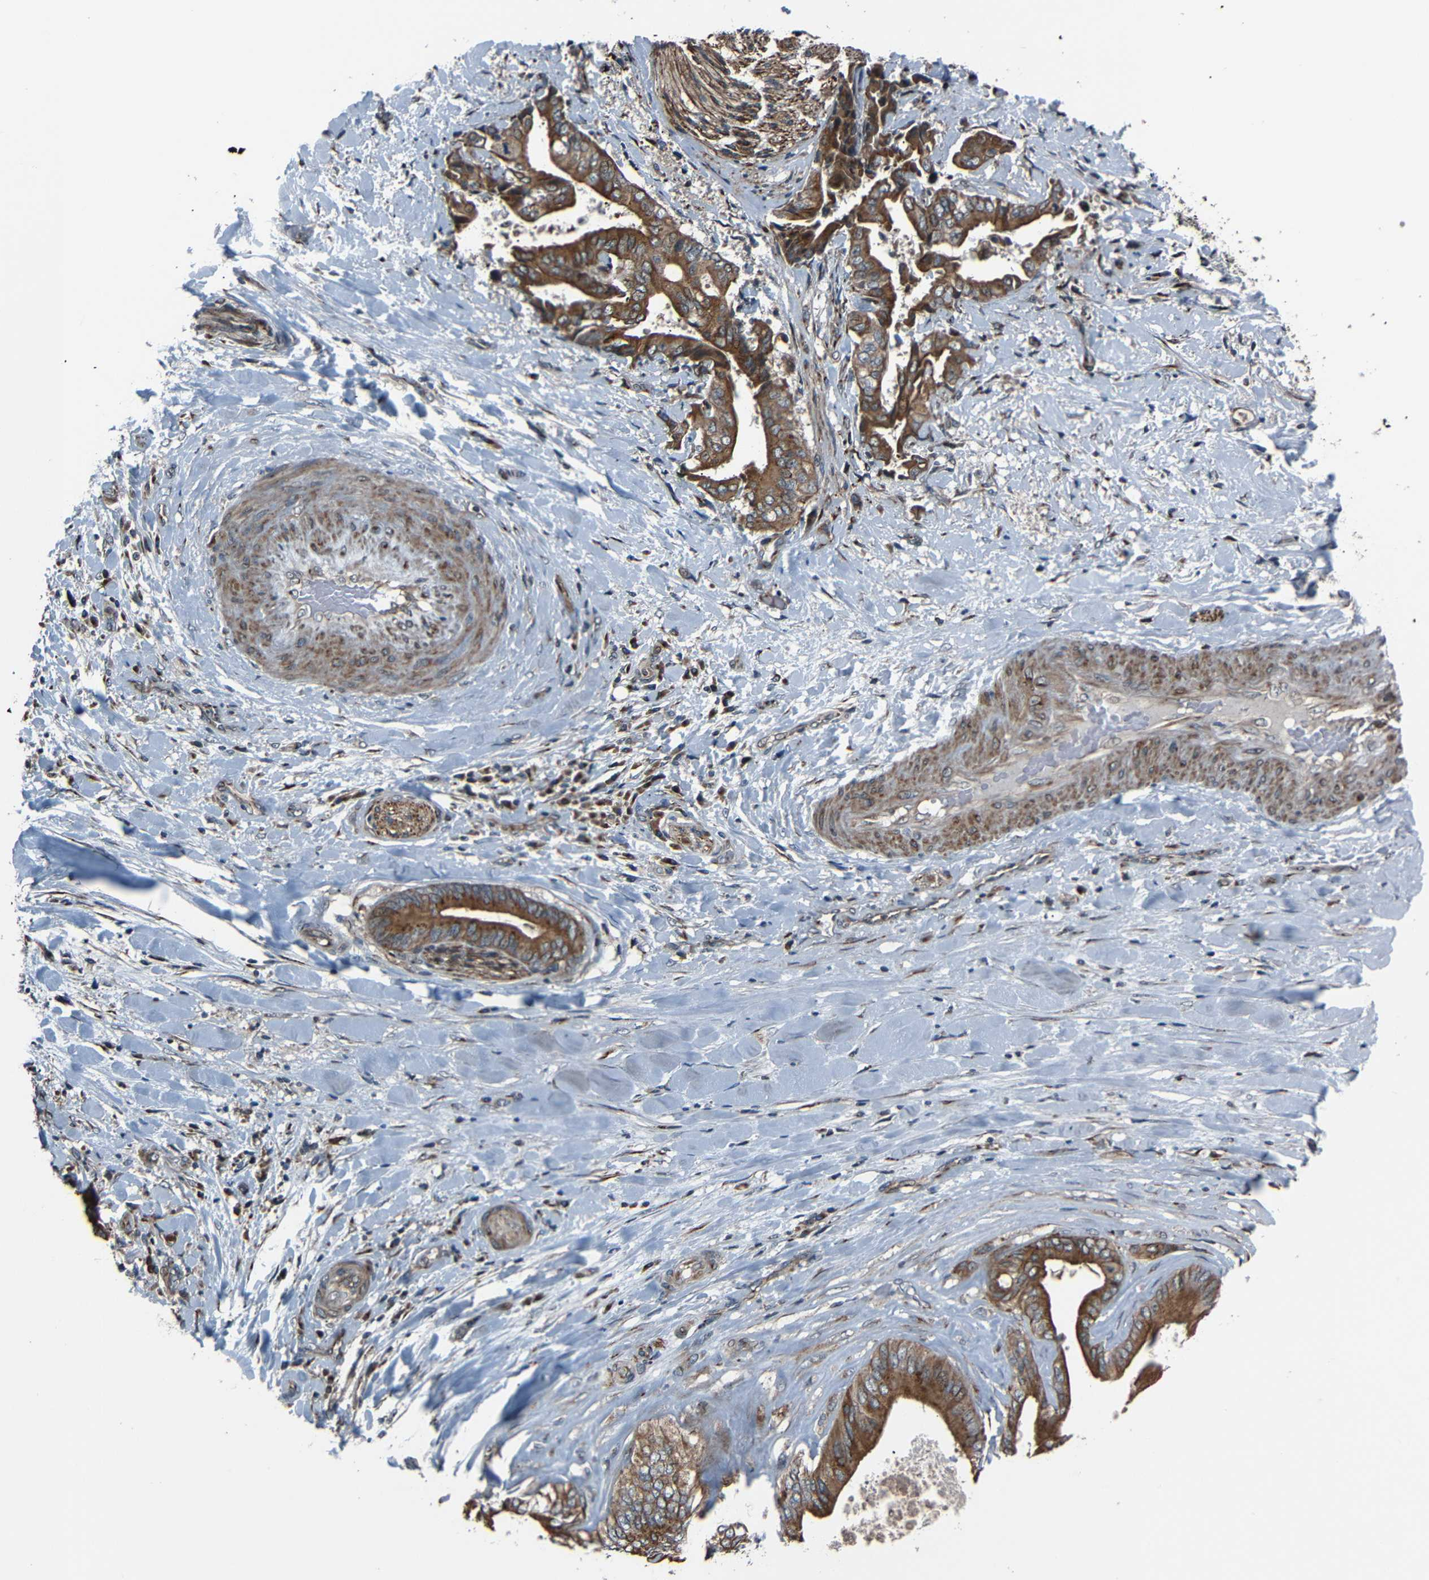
{"staining": {"intensity": "strong", "quantity": ">75%", "location": "cytoplasmic/membranous"}, "tissue": "liver cancer", "cell_type": "Tumor cells", "image_type": "cancer", "snomed": [{"axis": "morphology", "description": "Cholangiocarcinoma"}, {"axis": "topography", "description": "Liver"}], "caption": "This is a photomicrograph of immunohistochemistry (IHC) staining of liver cancer, which shows strong positivity in the cytoplasmic/membranous of tumor cells.", "gene": "AKAP9", "patient": {"sex": "male", "age": 58}}